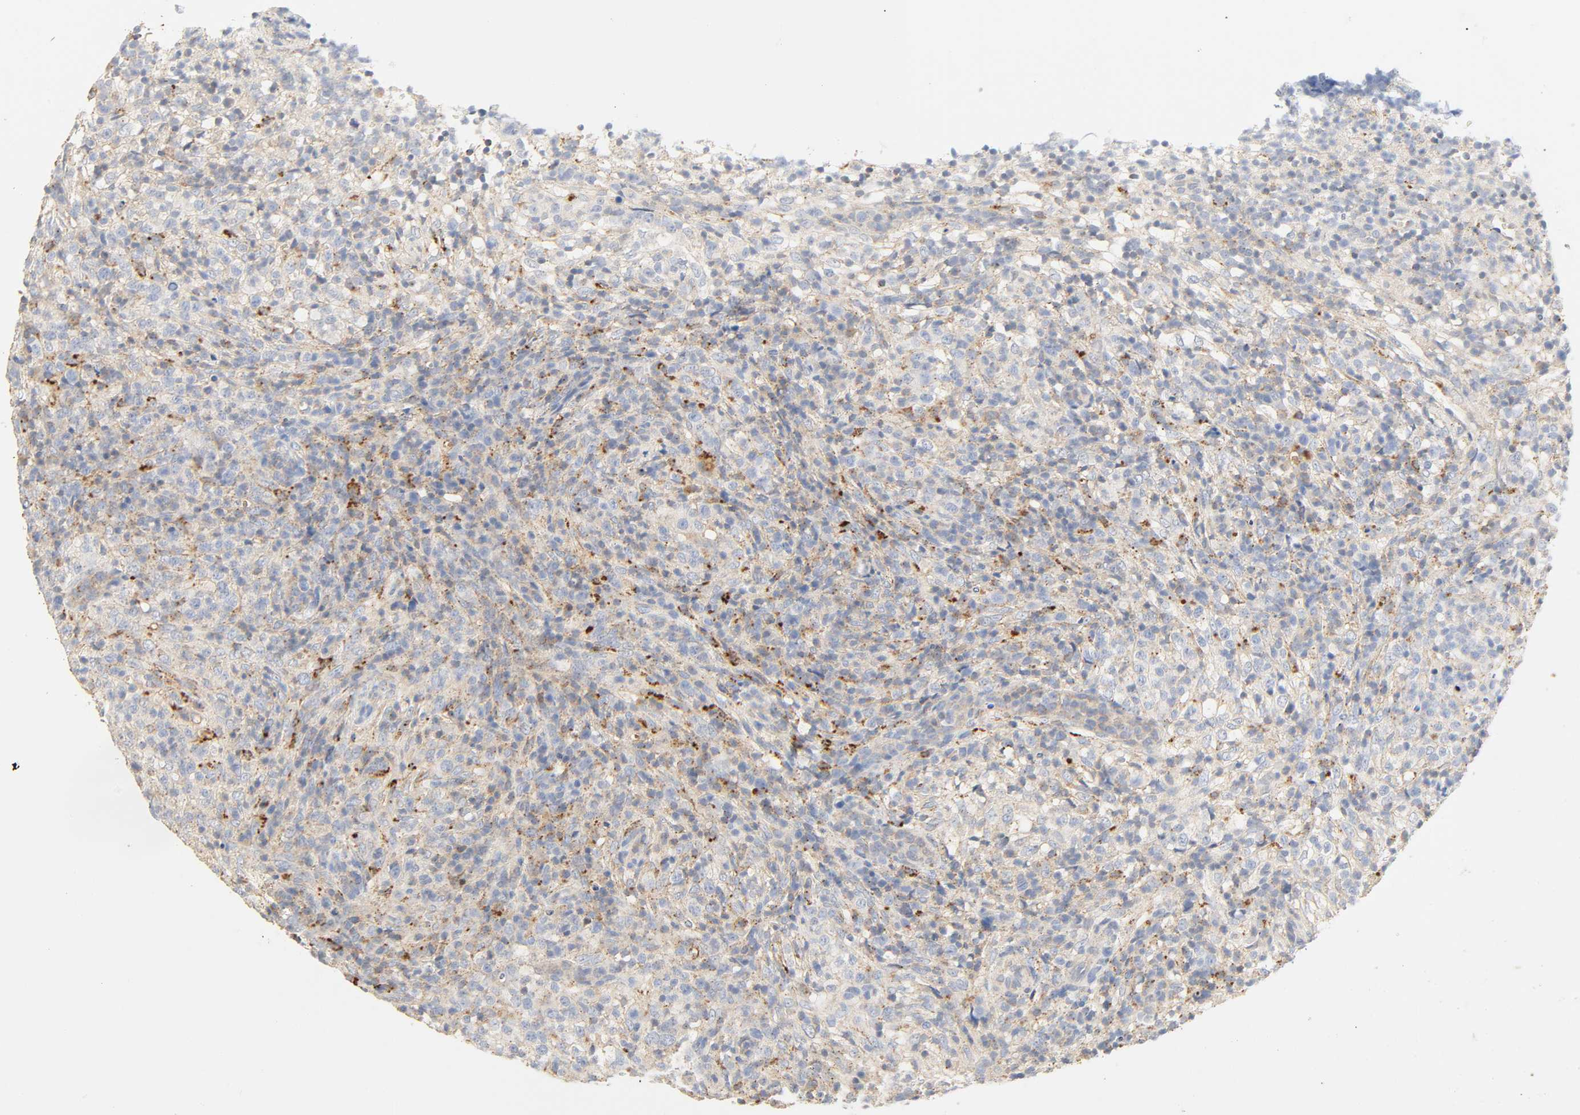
{"staining": {"intensity": "strong", "quantity": "<25%", "location": "cytoplasmic/membranous"}, "tissue": "lymphoma", "cell_type": "Tumor cells", "image_type": "cancer", "snomed": [{"axis": "morphology", "description": "Malignant lymphoma, non-Hodgkin's type, High grade"}, {"axis": "topography", "description": "Lymph node"}], "caption": "Malignant lymphoma, non-Hodgkin's type (high-grade) stained for a protein (brown) demonstrates strong cytoplasmic/membranous positive positivity in about <25% of tumor cells.", "gene": "CAMK2A", "patient": {"sex": "female", "age": 76}}